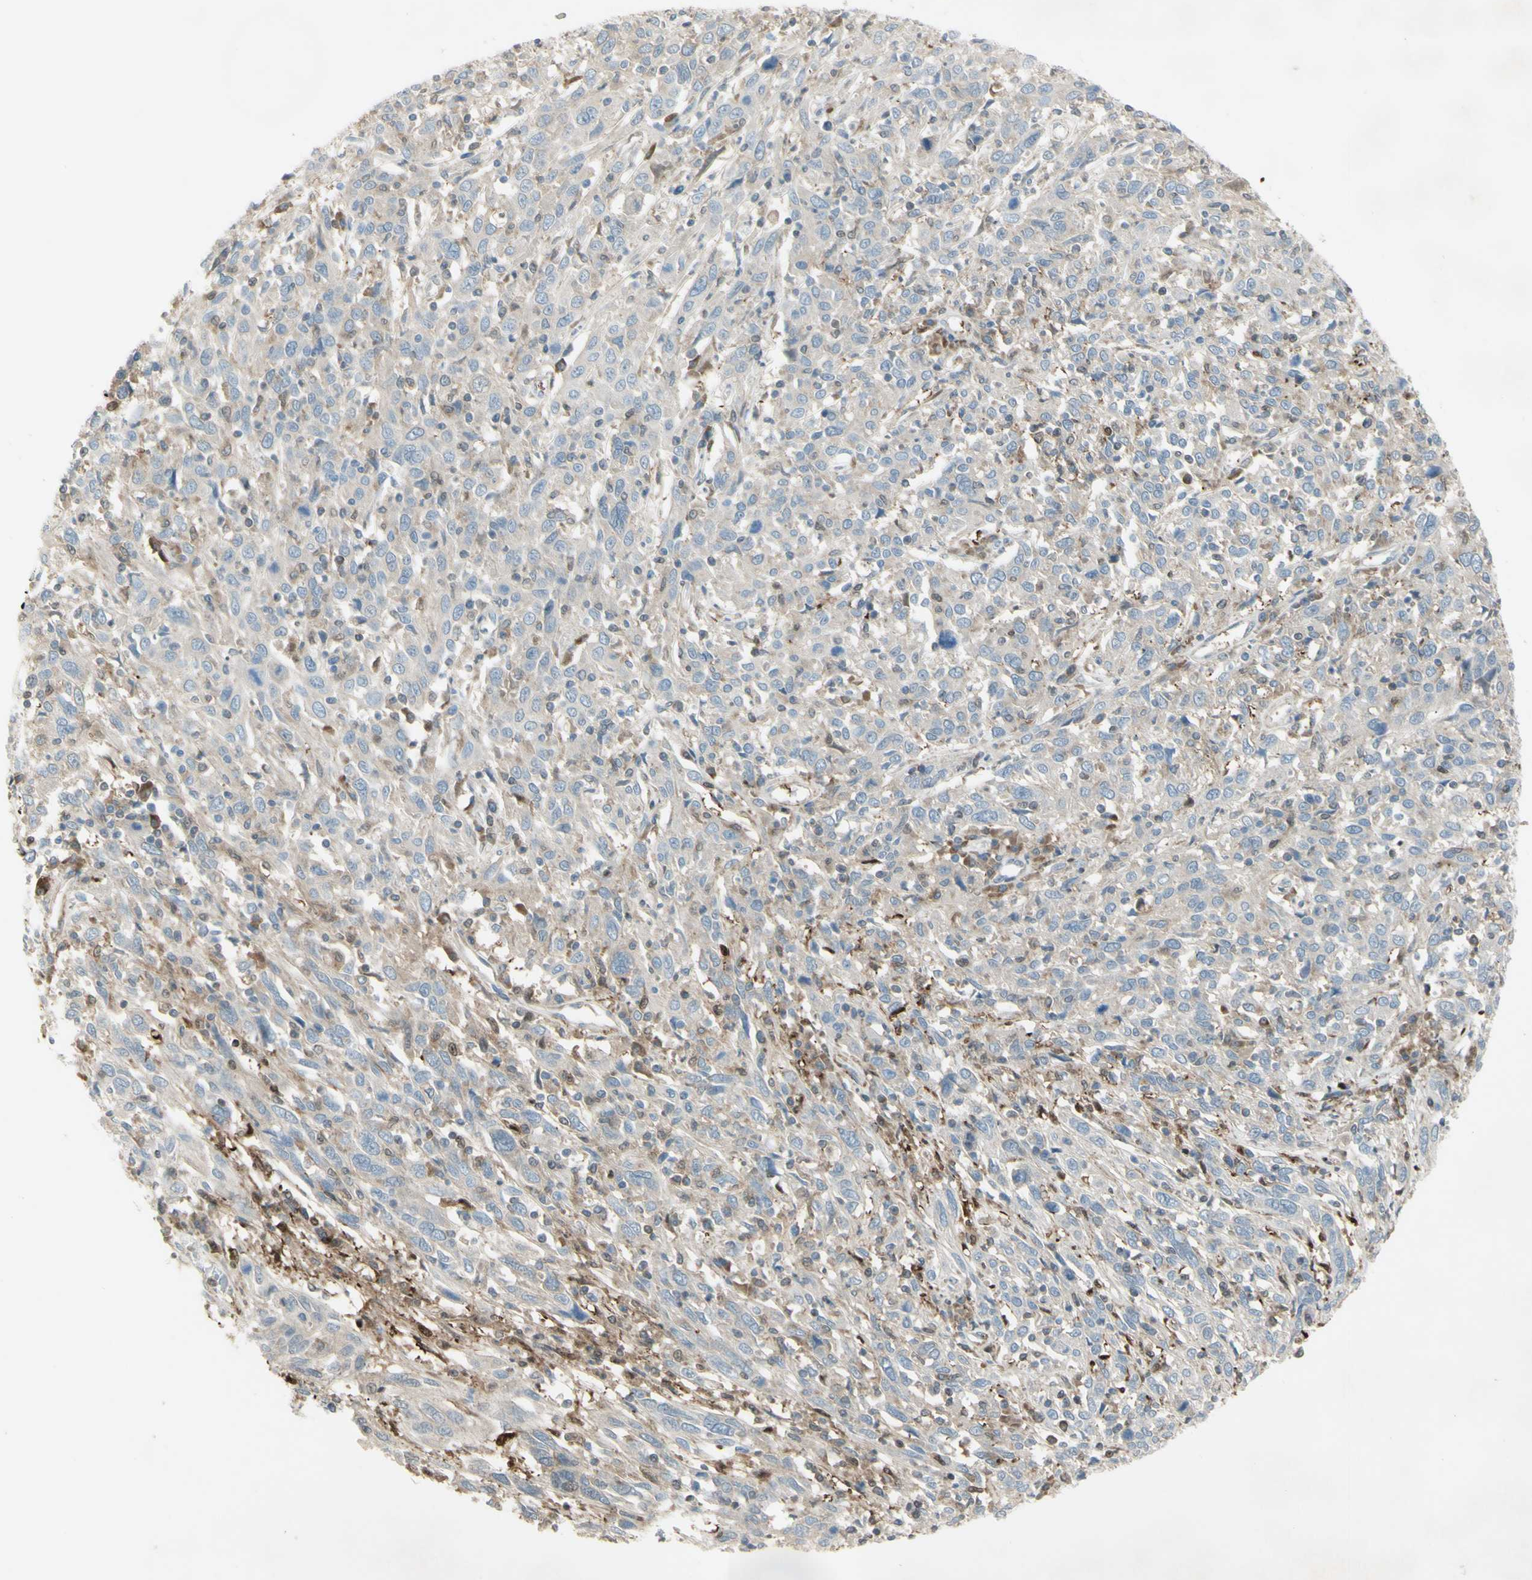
{"staining": {"intensity": "weak", "quantity": "25%-75%", "location": "cytoplasmic/membranous"}, "tissue": "cervical cancer", "cell_type": "Tumor cells", "image_type": "cancer", "snomed": [{"axis": "morphology", "description": "Squamous cell carcinoma, NOS"}, {"axis": "topography", "description": "Cervix"}], "caption": "About 25%-75% of tumor cells in cervical cancer (squamous cell carcinoma) exhibit weak cytoplasmic/membranous protein positivity as visualized by brown immunohistochemical staining.", "gene": "C1orf159", "patient": {"sex": "female", "age": 46}}